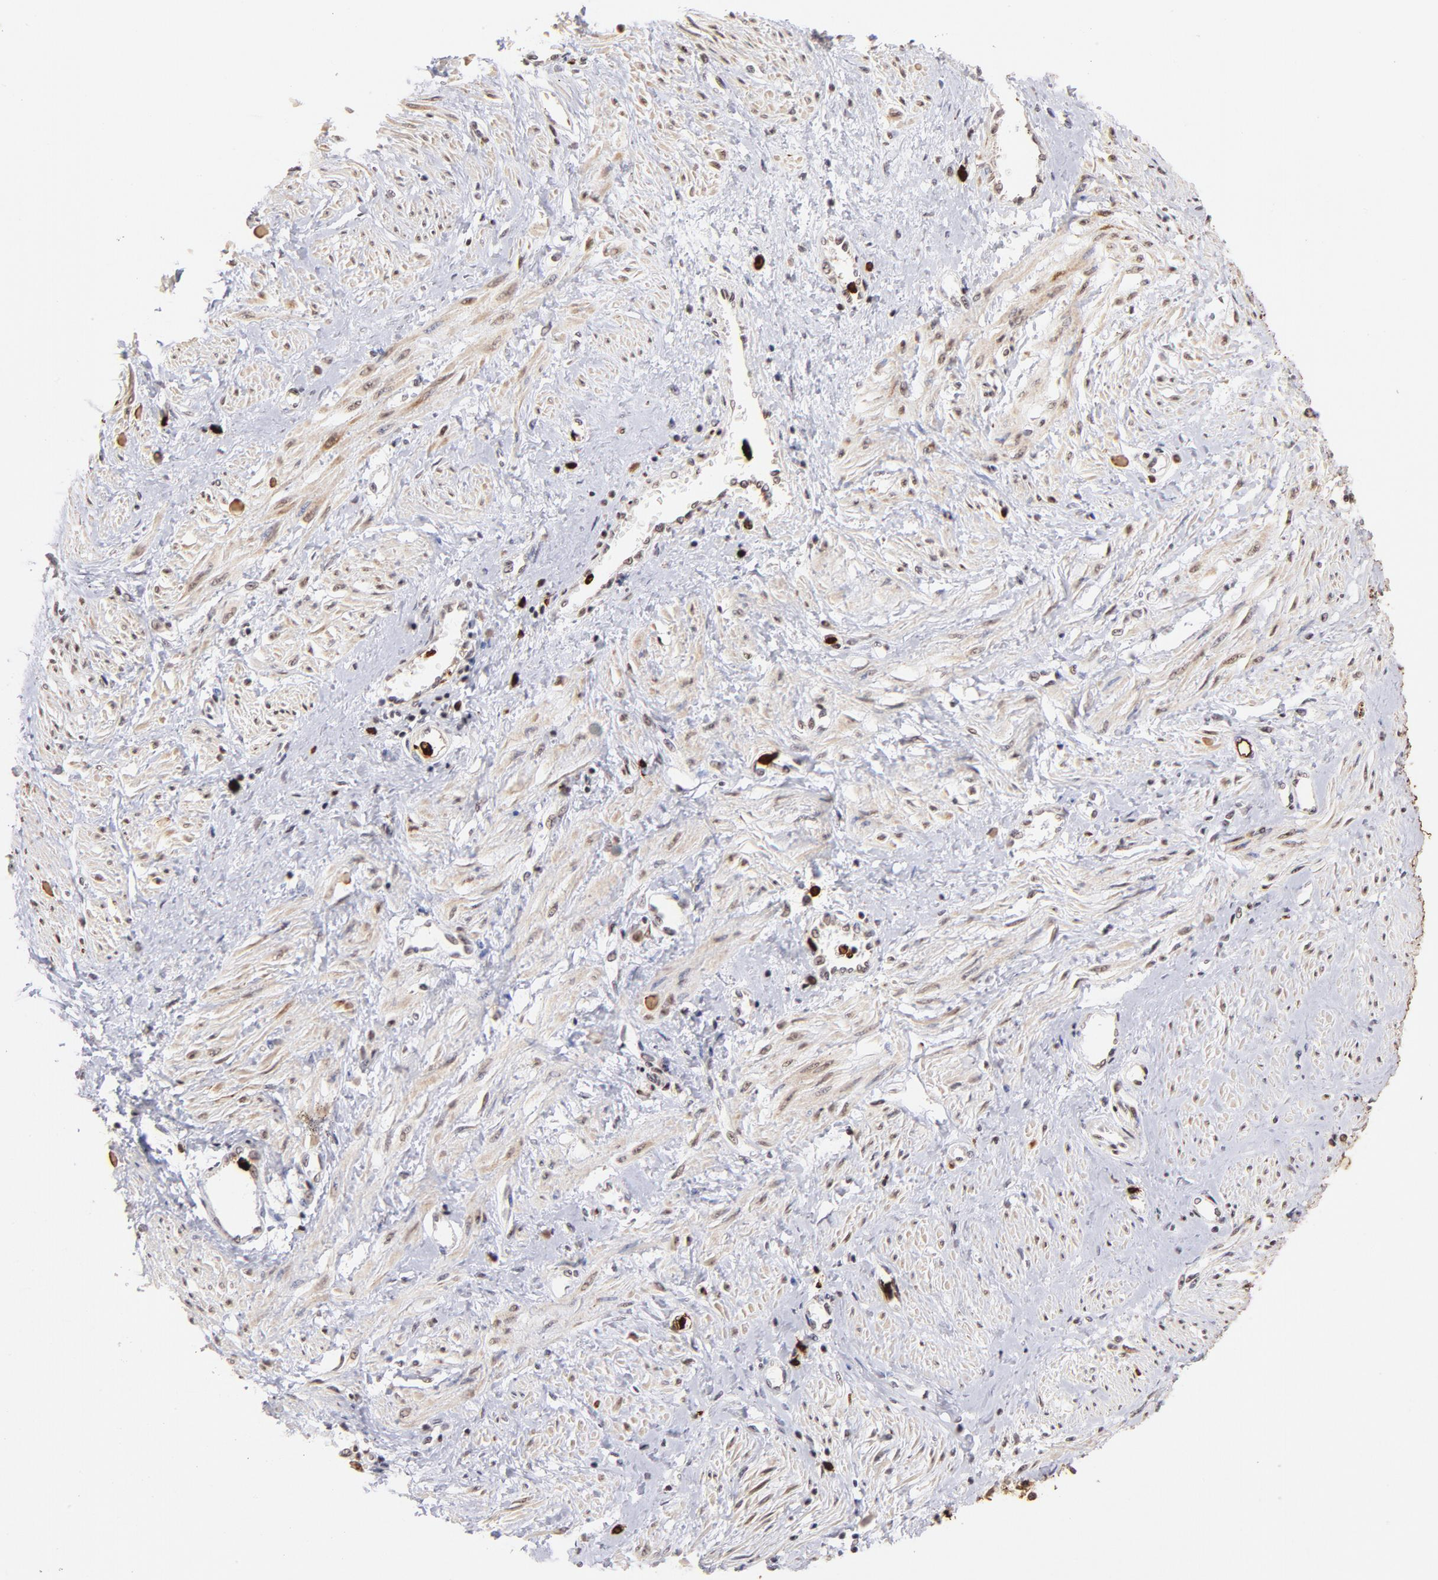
{"staining": {"intensity": "moderate", "quantity": ">75%", "location": "cytoplasmic/membranous,nuclear"}, "tissue": "smooth muscle", "cell_type": "Smooth muscle cells", "image_type": "normal", "snomed": [{"axis": "morphology", "description": "Normal tissue, NOS"}, {"axis": "topography", "description": "Smooth muscle"}, {"axis": "topography", "description": "Uterus"}], "caption": "A brown stain highlights moderate cytoplasmic/membranous,nuclear expression of a protein in smooth muscle cells of benign human smooth muscle.", "gene": "ZFX", "patient": {"sex": "female", "age": 39}}